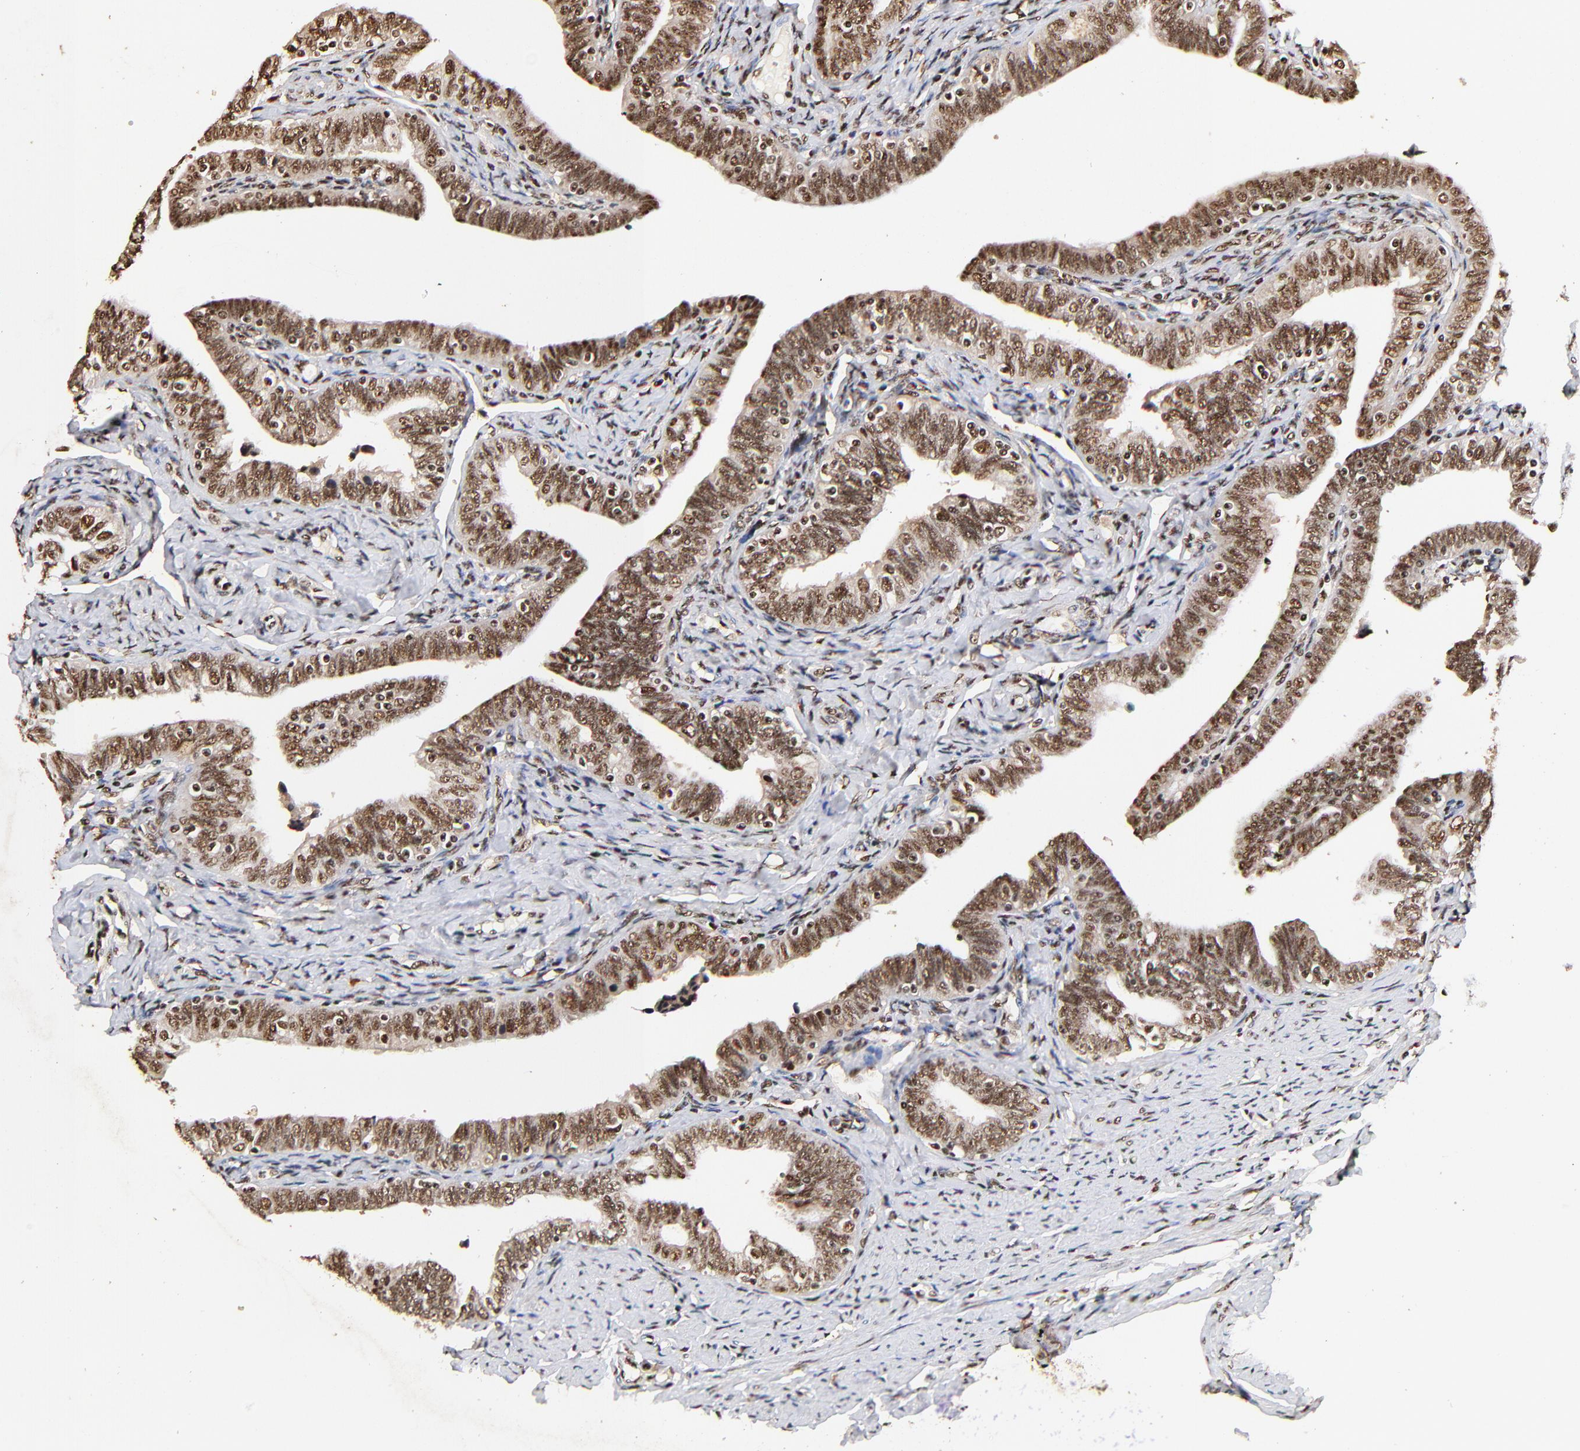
{"staining": {"intensity": "strong", "quantity": ">75%", "location": "cytoplasmic/membranous,nuclear"}, "tissue": "fallopian tube", "cell_type": "Glandular cells", "image_type": "normal", "snomed": [{"axis": "morphology", "description": "Normal tissue, NOS"}, {"axis": "topography", "description": "Fallopian tube"}, {"axis": "topography", "description": "Ovary"}], "caption": "A brown stain shows strong cytoplasmic/membranous,nuclear staining of a protein in glandular cells of benign human fallopian tube.", "gene": "MED12", "patient": {"sex": "female", "age": 69}}